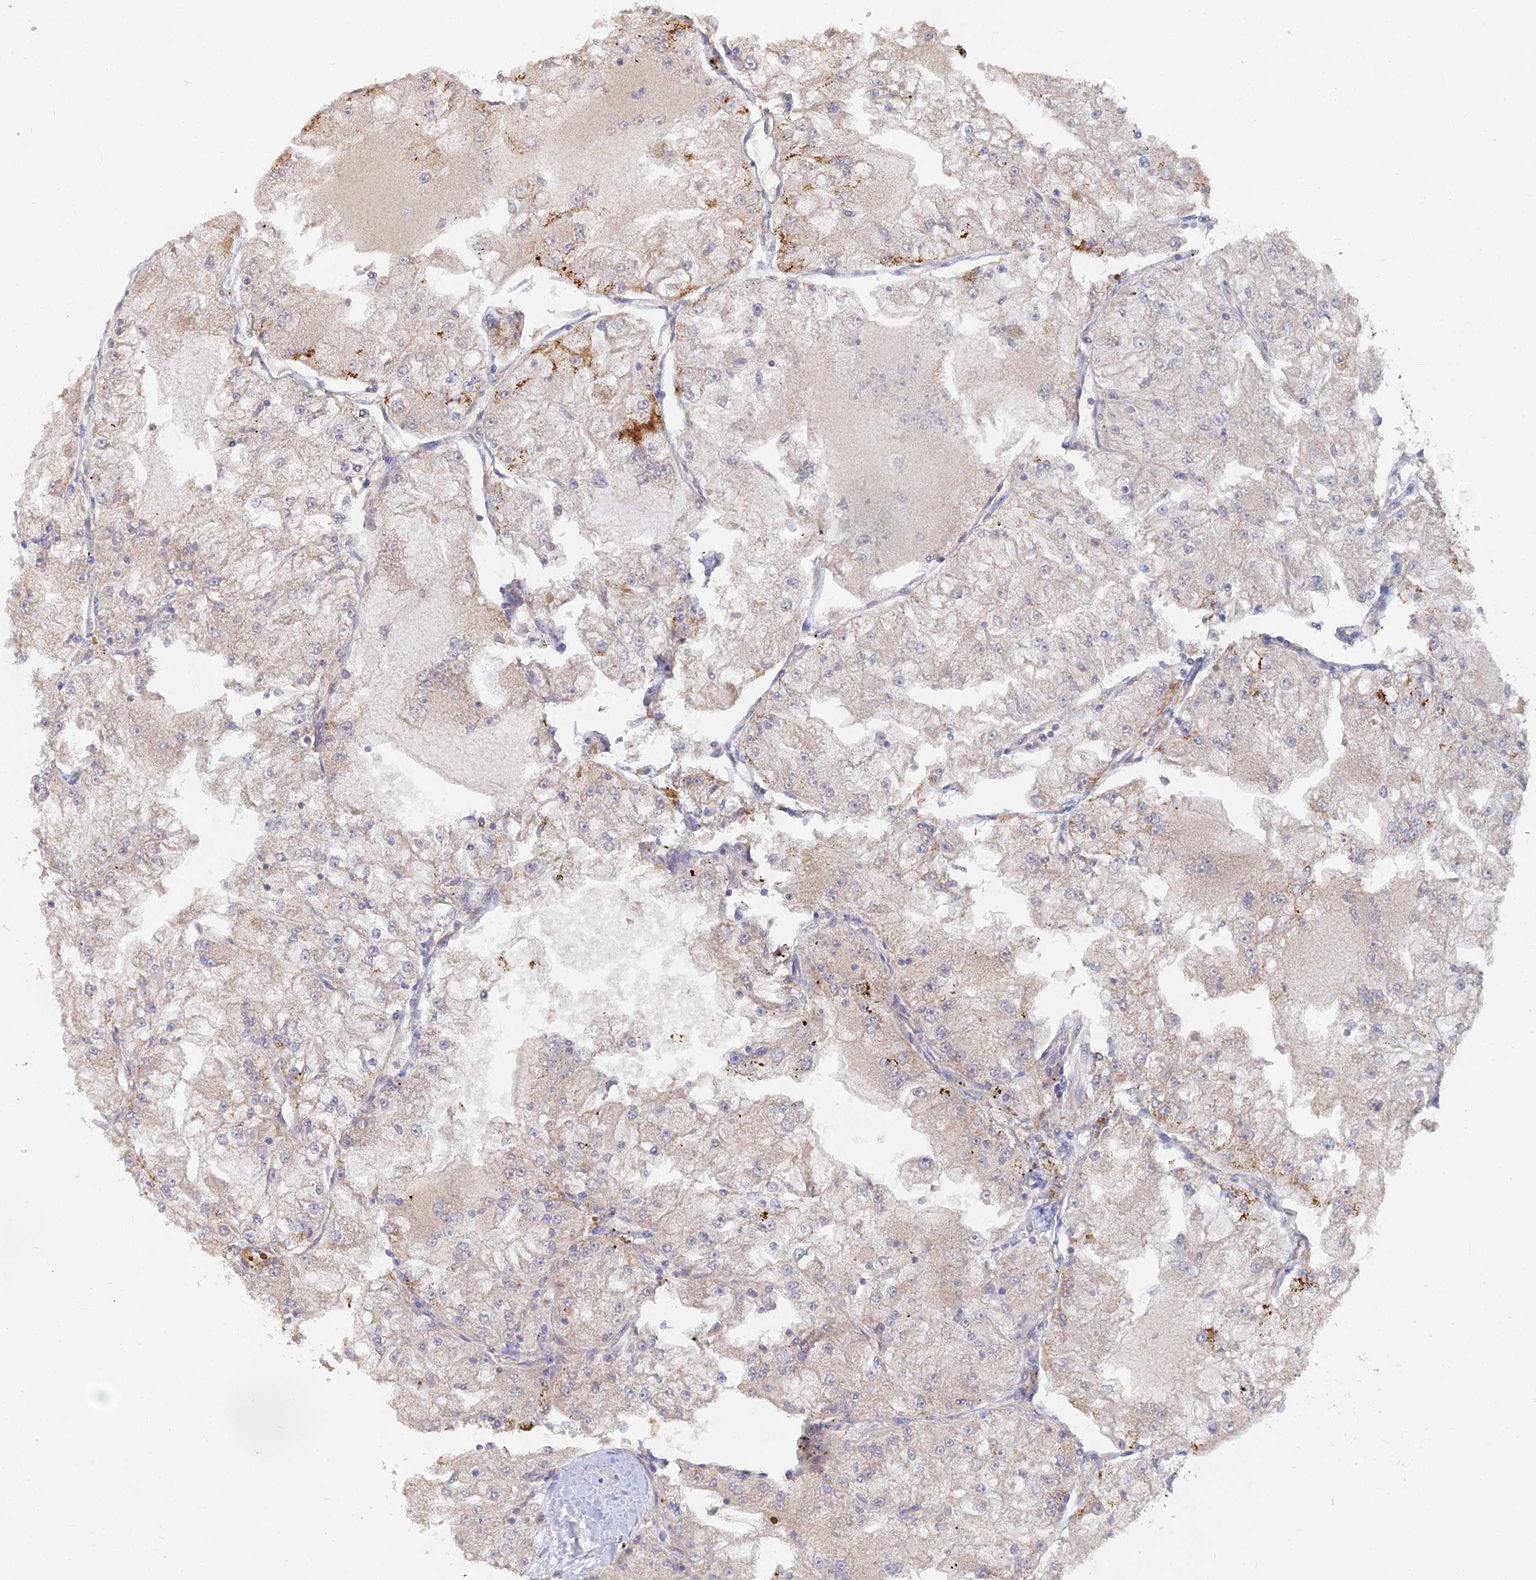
{"staining": {"intensity": "moderate", "quantity": "<25%", "location": "cytoplasmic/membranous"}, "tissue": "renal cancer", "cell_type": "Tumor cells", "image_type": "cancer", "snomed": [{"axis": "morphology", "description": "Adenocarcinoma, NOS"}, {"axis": "topography", "description": "Kidney"}], "caption": "Immunohistochemistry (IHC) (DAB) staining of human adenocarcinoma (renal) exhibits moderate cytoplasmic/membranous protein expression in approximately <25% of tumor cells.", "gene": "ARRDC1", "patient": {"sex": "female", "age": 72}}